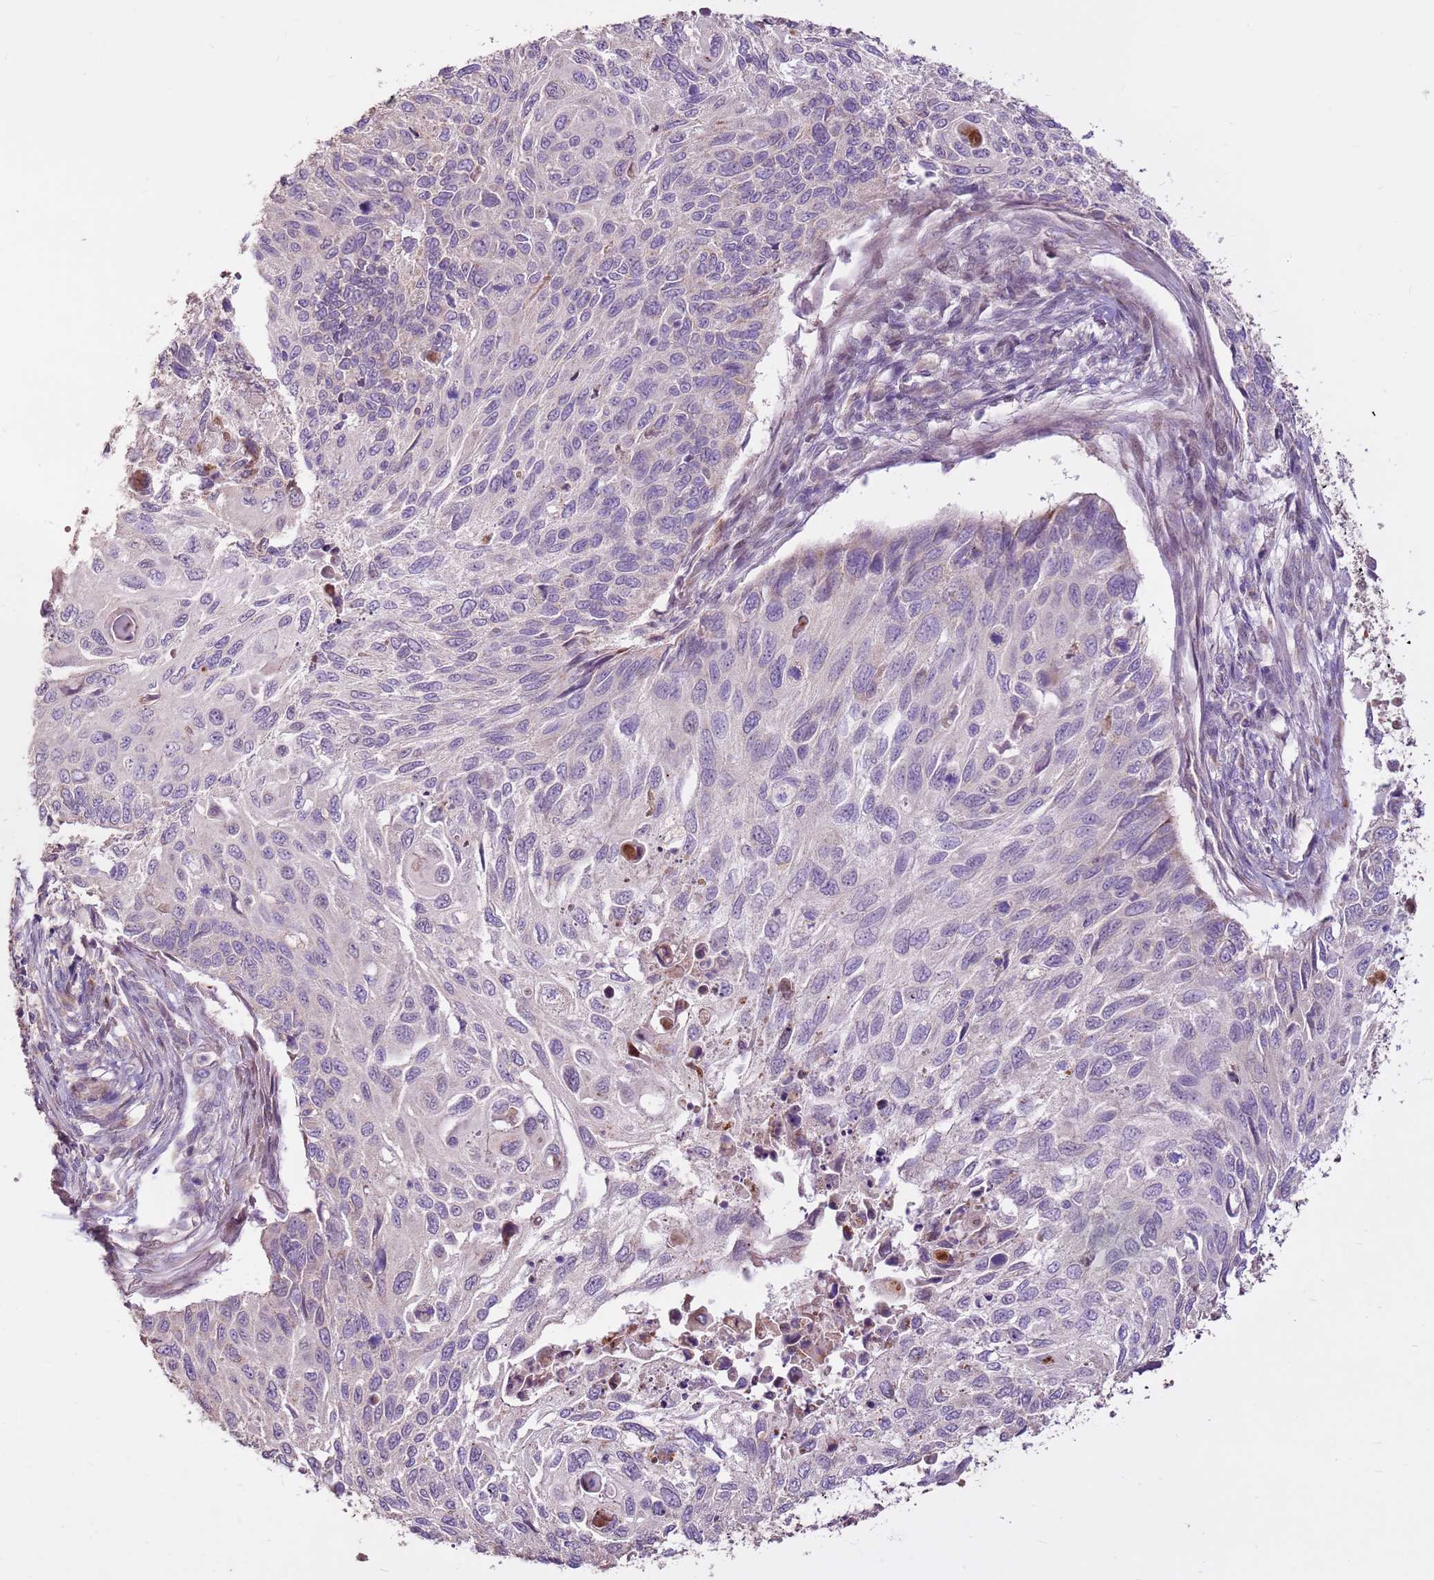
{"staining": {"intensity": "negative", "quantity": "none", "location": "none"}, "tissue": "cervical cancer", "cell_type": "Tumor cells", "image_type": "cancer", "snomed": [{"axis": "morphology", "description": "Squamous cell carcinoma, NOS"}, {"axis": "topography", "description": "Cervix"}], "caption": "Tumor cells are negative for brown protein staining in cervical cancer (squamous cell carcinoma).", "gene": "LGI4", "patient": {"sex": "female", "age": 70}}